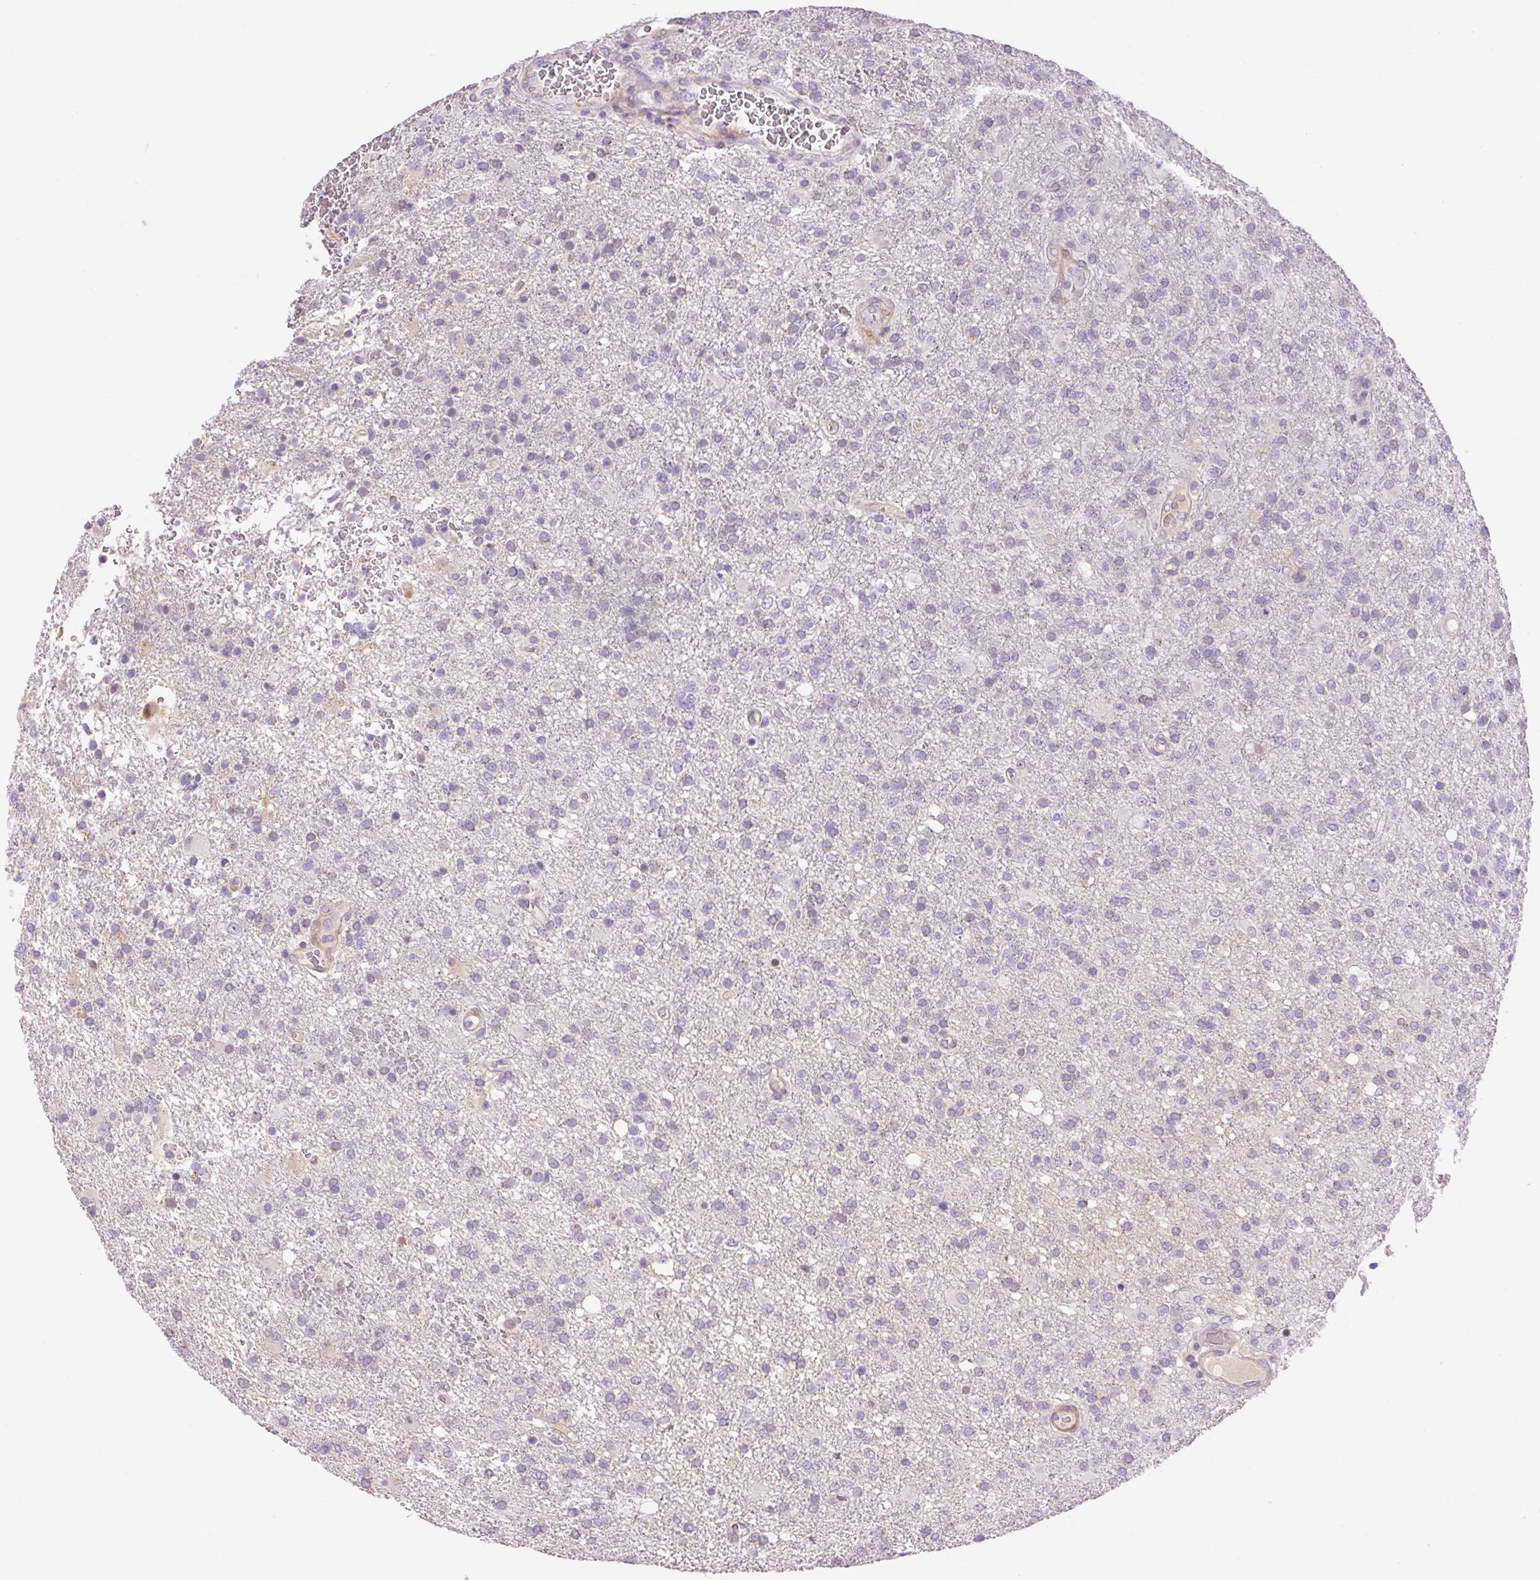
{"staining": {"intensity": "negative", "quantity": "none", "location": "none"}, "tissue": "glioma", "cell_type": "Tumor cells", "image_type": "cancer", "snomed": [{"axis": "morphology", "description": "Glioma, malignant, High grade"}, {"axis": "topography", "description": "Brain"}], "caption": "This is an immunohistochemistry (IHC) micrograph of human glioma. There is no staining in tumor cells.", "gene": "HNF1A", "patient": {"sex": "female", "age": 74}}